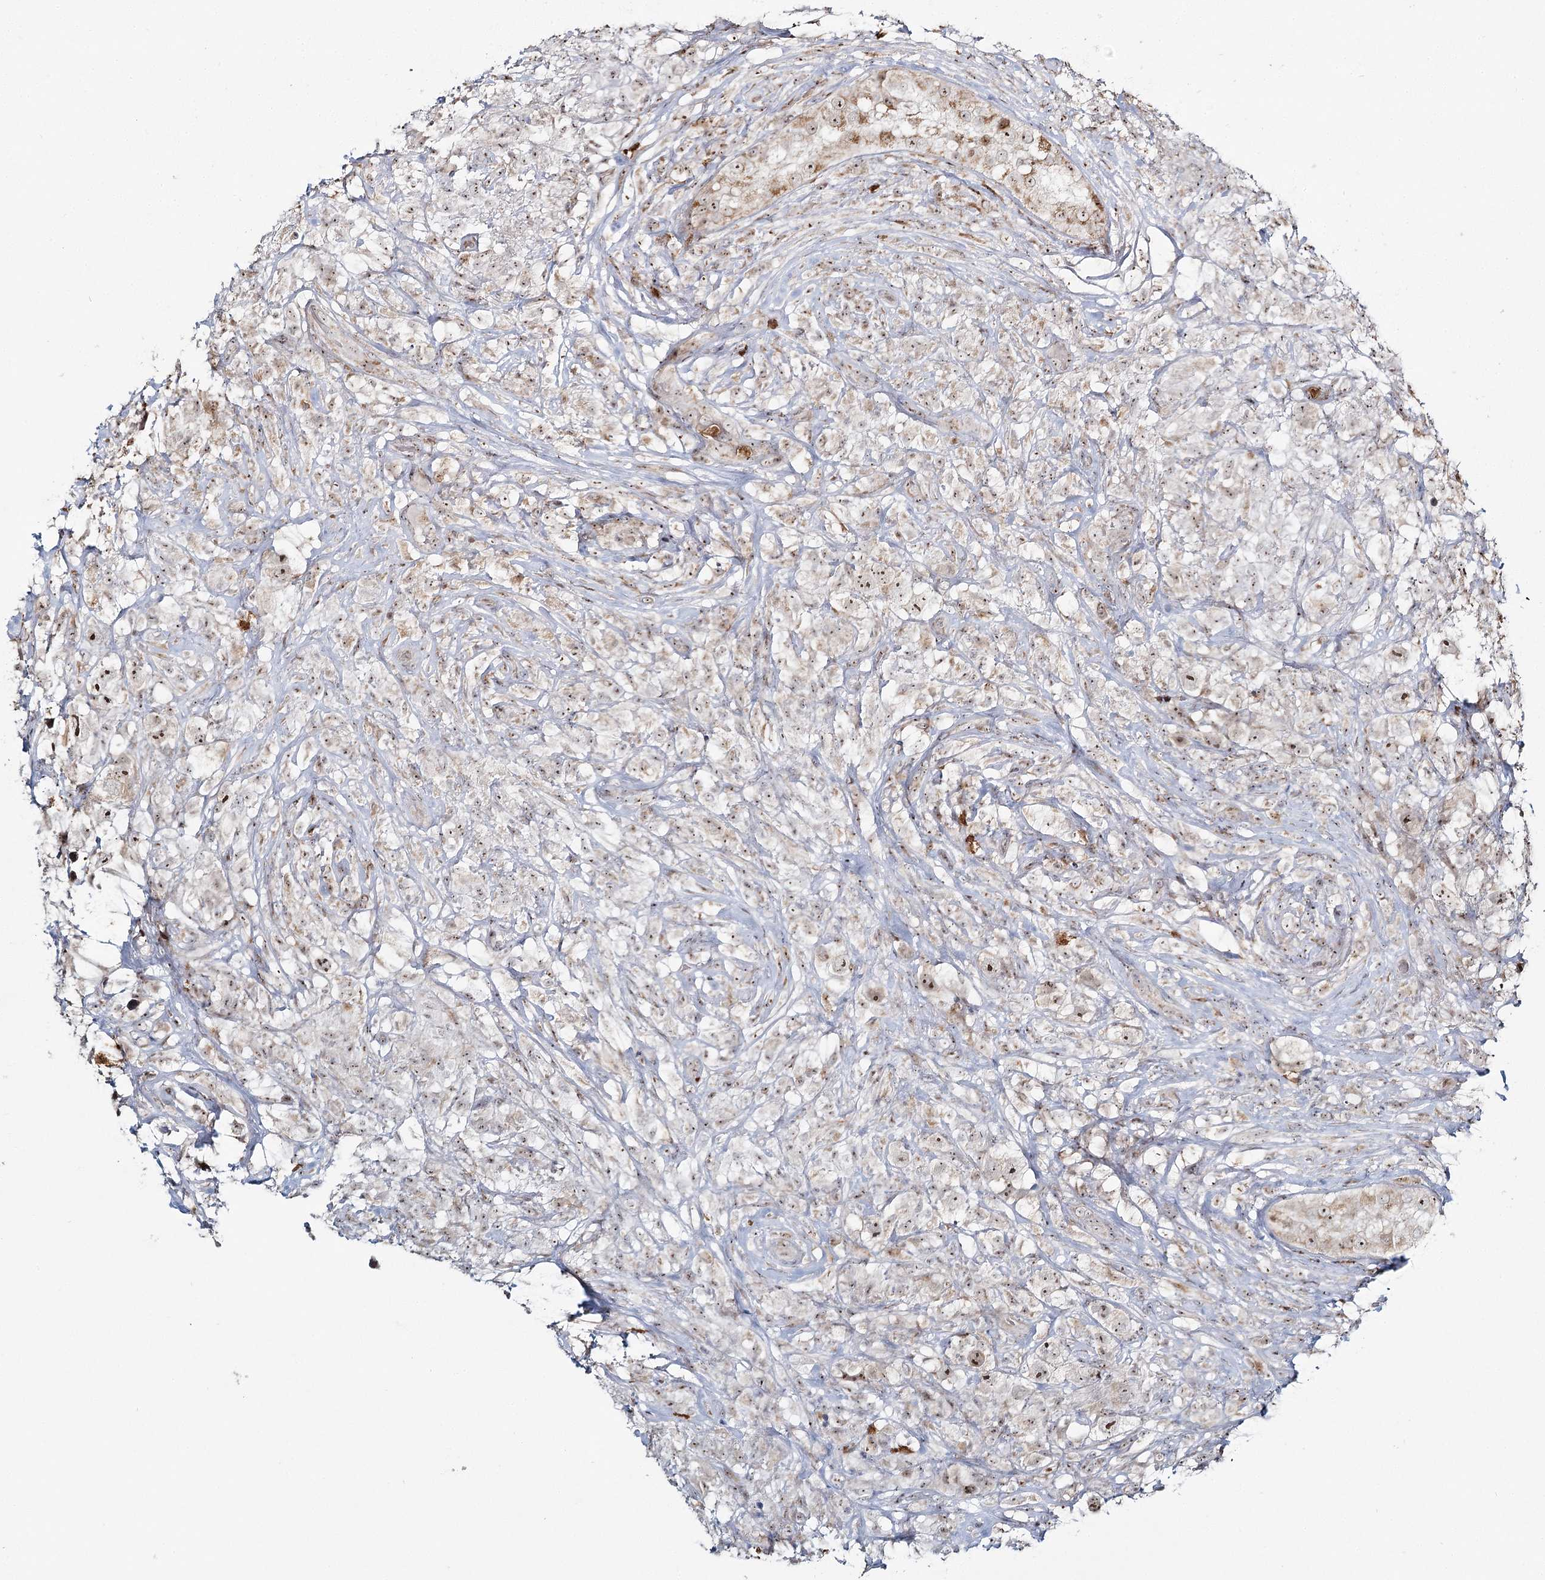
{"staining": {"intensity": "weak", "quantity": ">75%", "location": "nuclear"}, "tissue": "testis cancer", "cell_type": "Tumor cells", "image_type": "cancer", "snomed": [{"axis": "morphology", "description": "Seminoma, NOS"}, {"axis": "topography", "description": "Testis"}], "caption": "Testis cancer (seminoma) was stained to show a protein in brown. There is low levels of weak nuclear positivity in about >75% of tumor cells. (brown staining indicates protein expression, while blue staining denotes nuclei).", "gene": "ATAD1", "patient": {"sex": "male", "age": 49}}